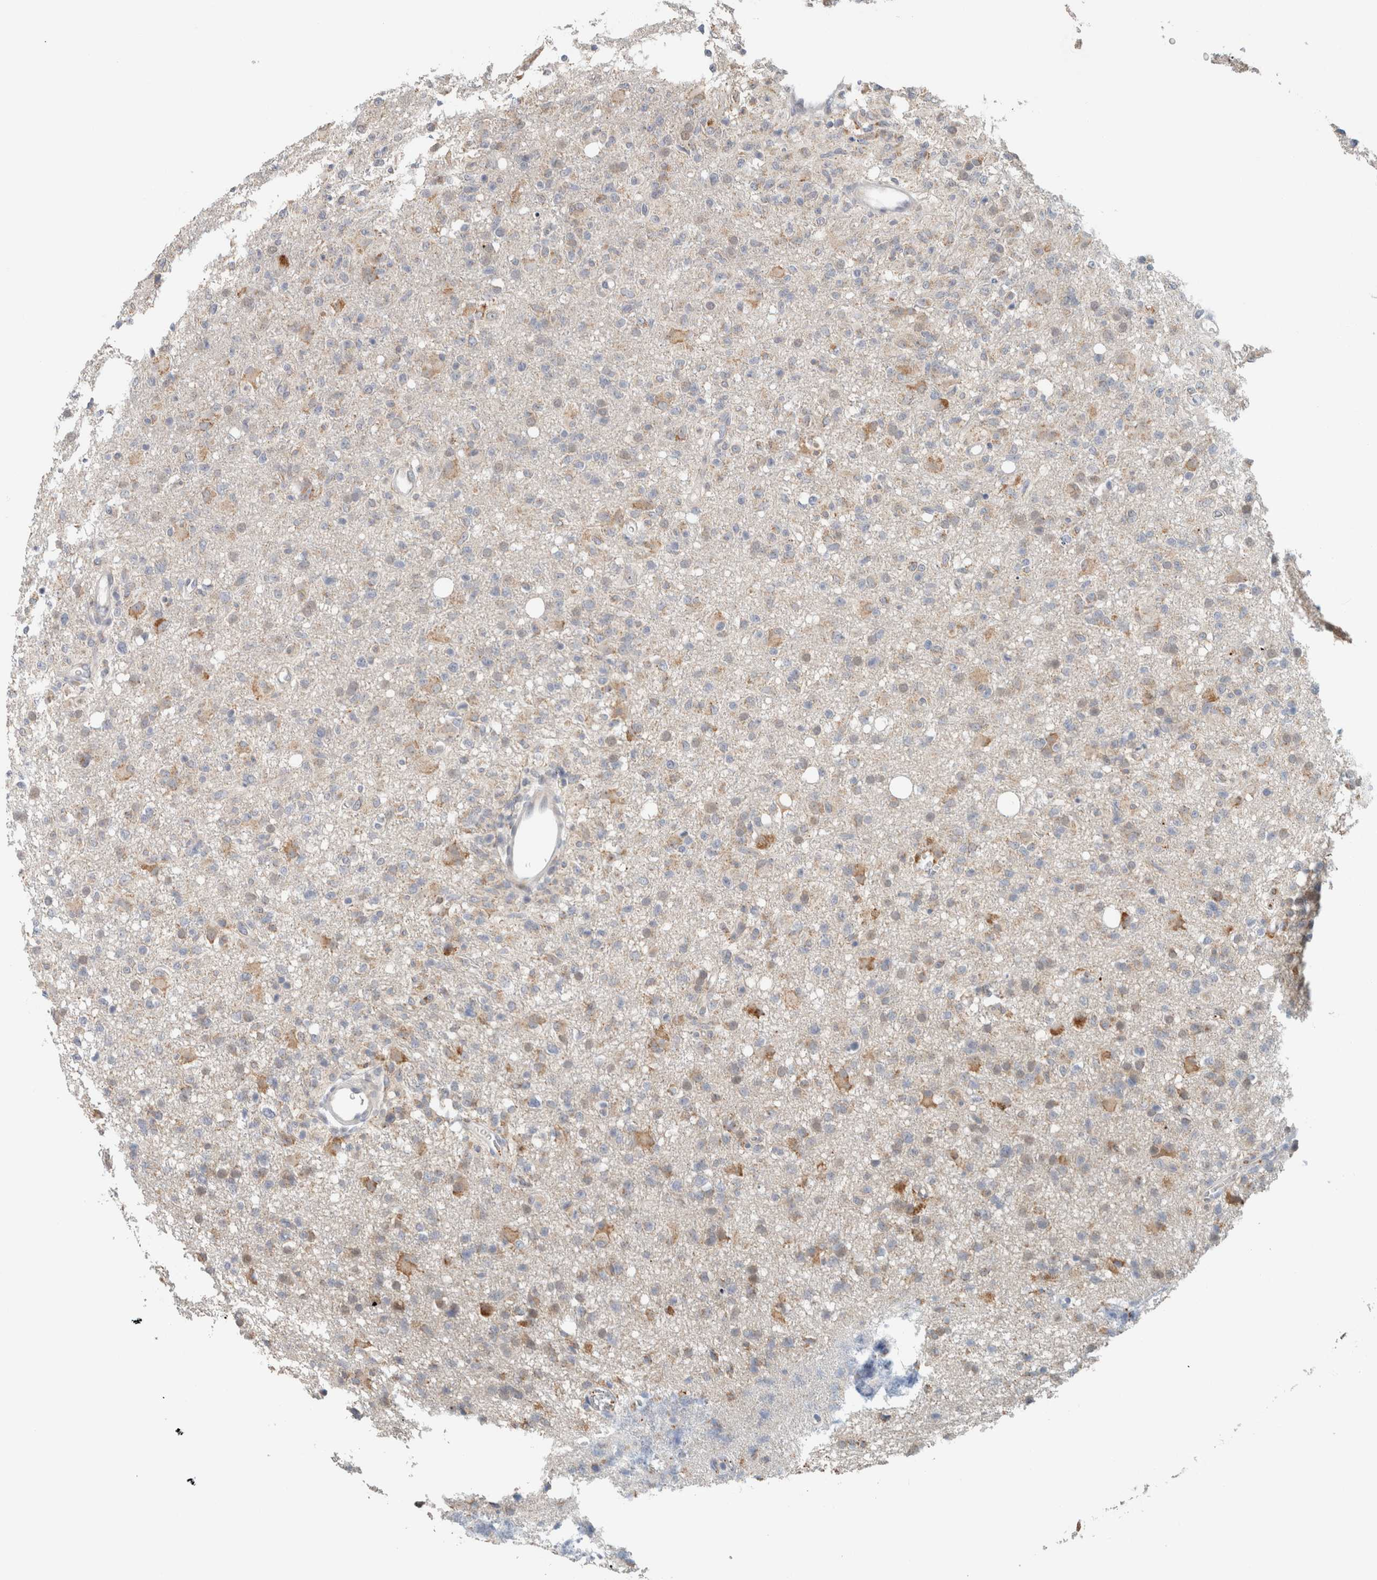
{"staining": {"intensity": "weak", "quantity": "<25%", "location": "cytoplasmic/membranous"}, "tissue": "glioma", "cell_type": "Tumor cells", "image_type": "cancer", "snomed": [{"axis": "morphology", "description": "Glioma, malignant, High grade"}, {"axis": "topography", "description": "Brain"}], "caption": "DAB (3,3'-diaminobenzidine) immunohistochemical staining of malignant high-grade glioma exhibits no significant expression in tumor cells.", "gene": "CRAT", "patient": {"sex": "female", "age": 57}}